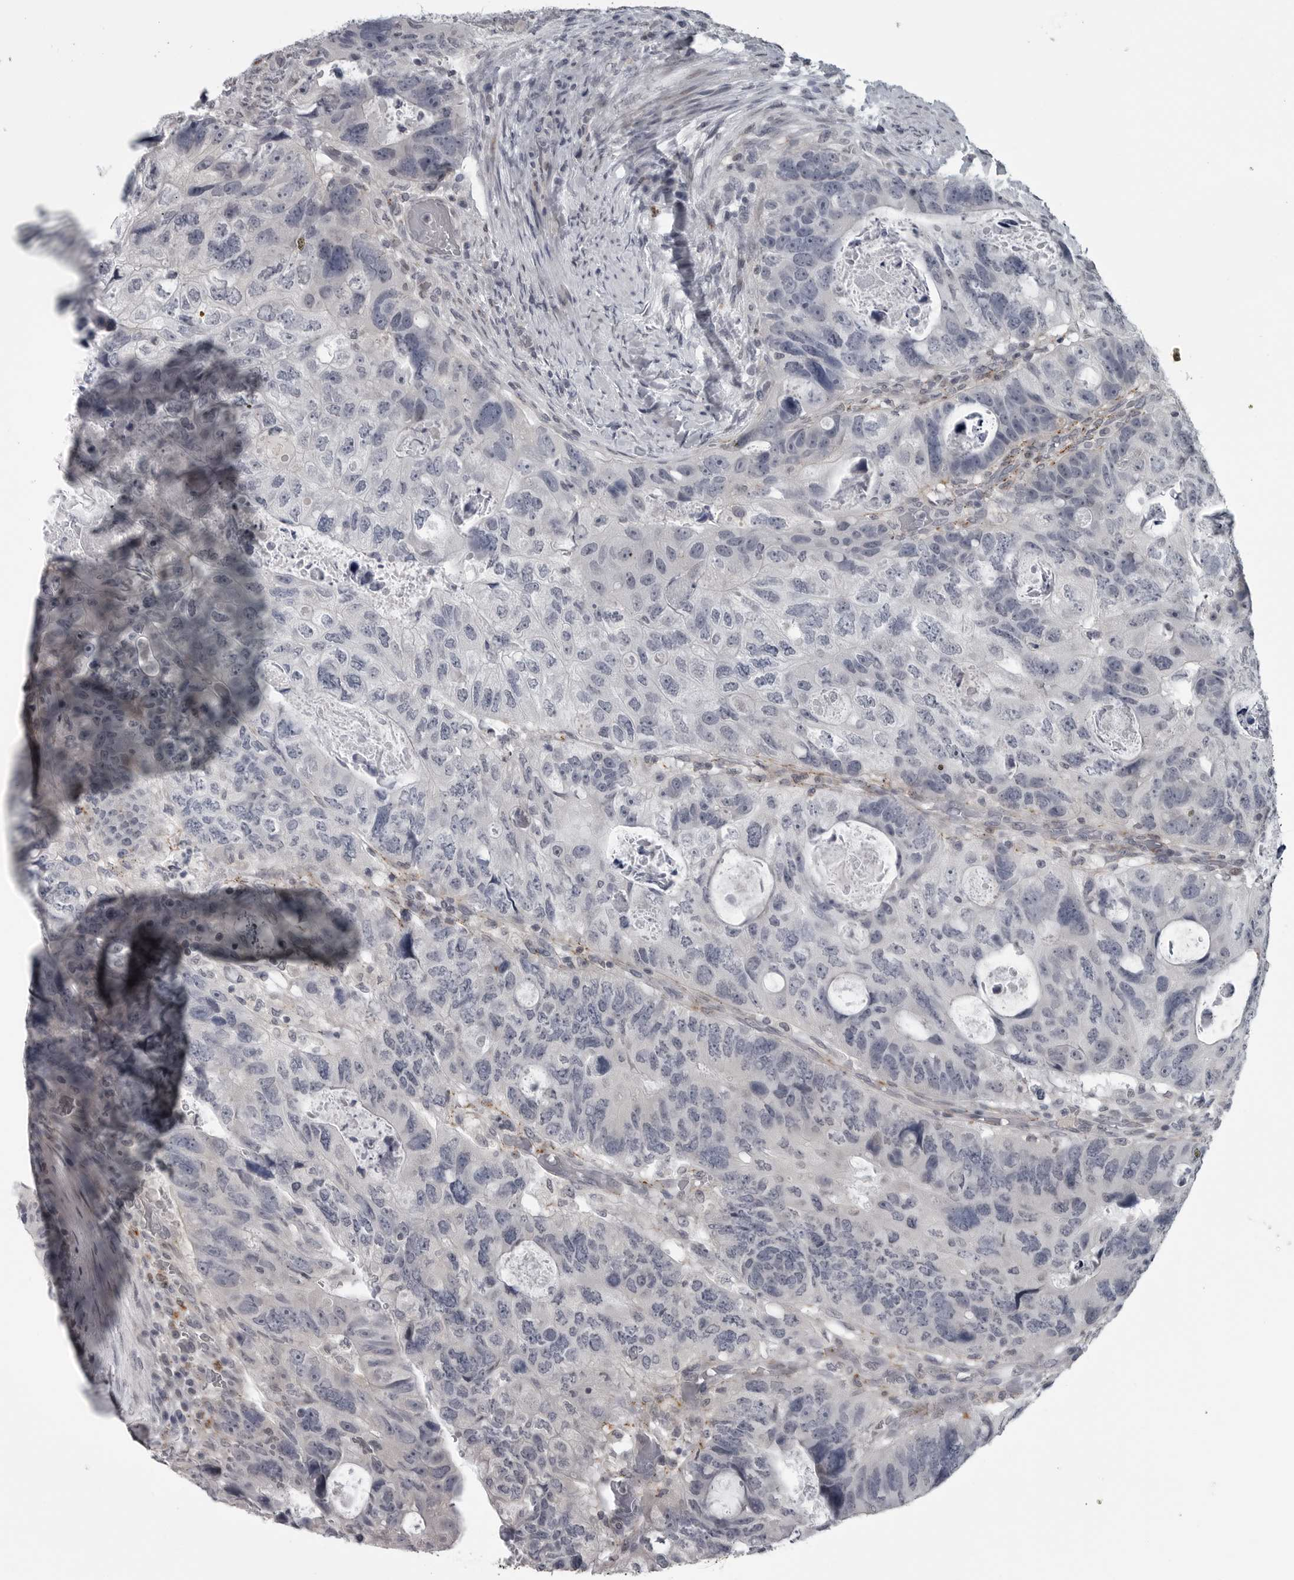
{"staining": {"intensity": "negative", "quantity": "none", "location": "none"}, "tissue": "colorectal cancer", "cell_type": "Tumor cells", "image_type": "cancer", "snomed": [{"axis": "morphology", "description": "Adenocarcinoma, NOS"}, {"axis": "topography", "description": "Rectum"}], "caption": "Photomicrograph shows no protein staining in tumor cells of adenocarcinoma (colorectal) tissue.", "gene": "LYSMD1", "patient": {"sex": "male", "age": 59}}